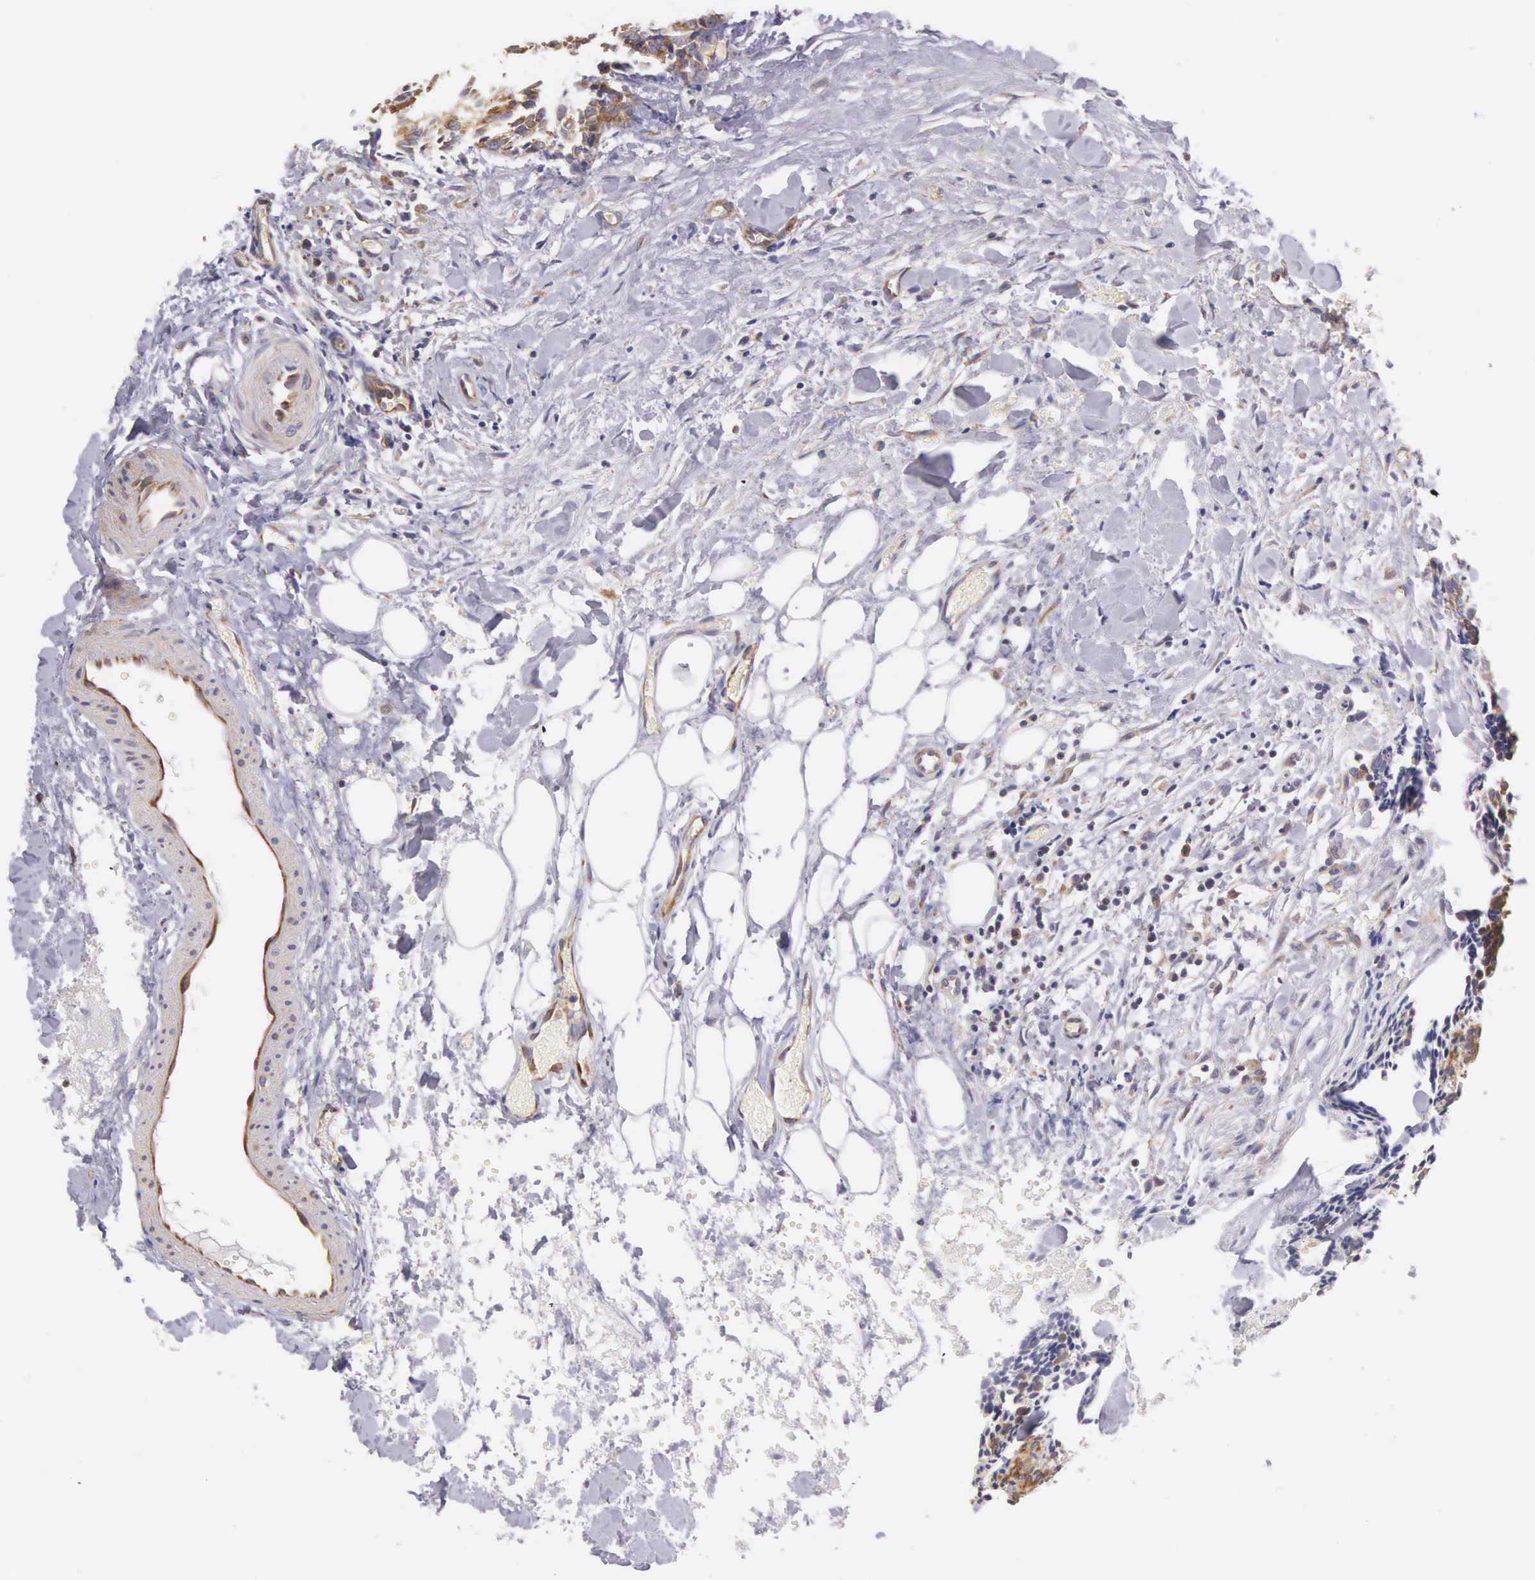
{"staining": {"intensity": "moderate", "quantity": ">75%", "location": "cytoplasmic/membranous"}, "tissue": "head and neck cancer", "cell_type": "Tumor cells", "image_type": "cancer", "snomed": [{"axis": "morphology", "description": "Squamous cell carcinoma, NOS"}, {"axis": "topography", "description": "Salivary gland"}, {"axis": "topography", "description": "Head-Neck"}], "caption": "Immunohistochemistry (DAB (3,3'-diaminobenzidine)) staining of head and neck squamous cell carcinoma shows moderate cytoplasmic/membranous protein positivity in approximately >75% of tumor cells.", "gene": "OSBPL3", "patient": {"sex": "male", "age": 70}}